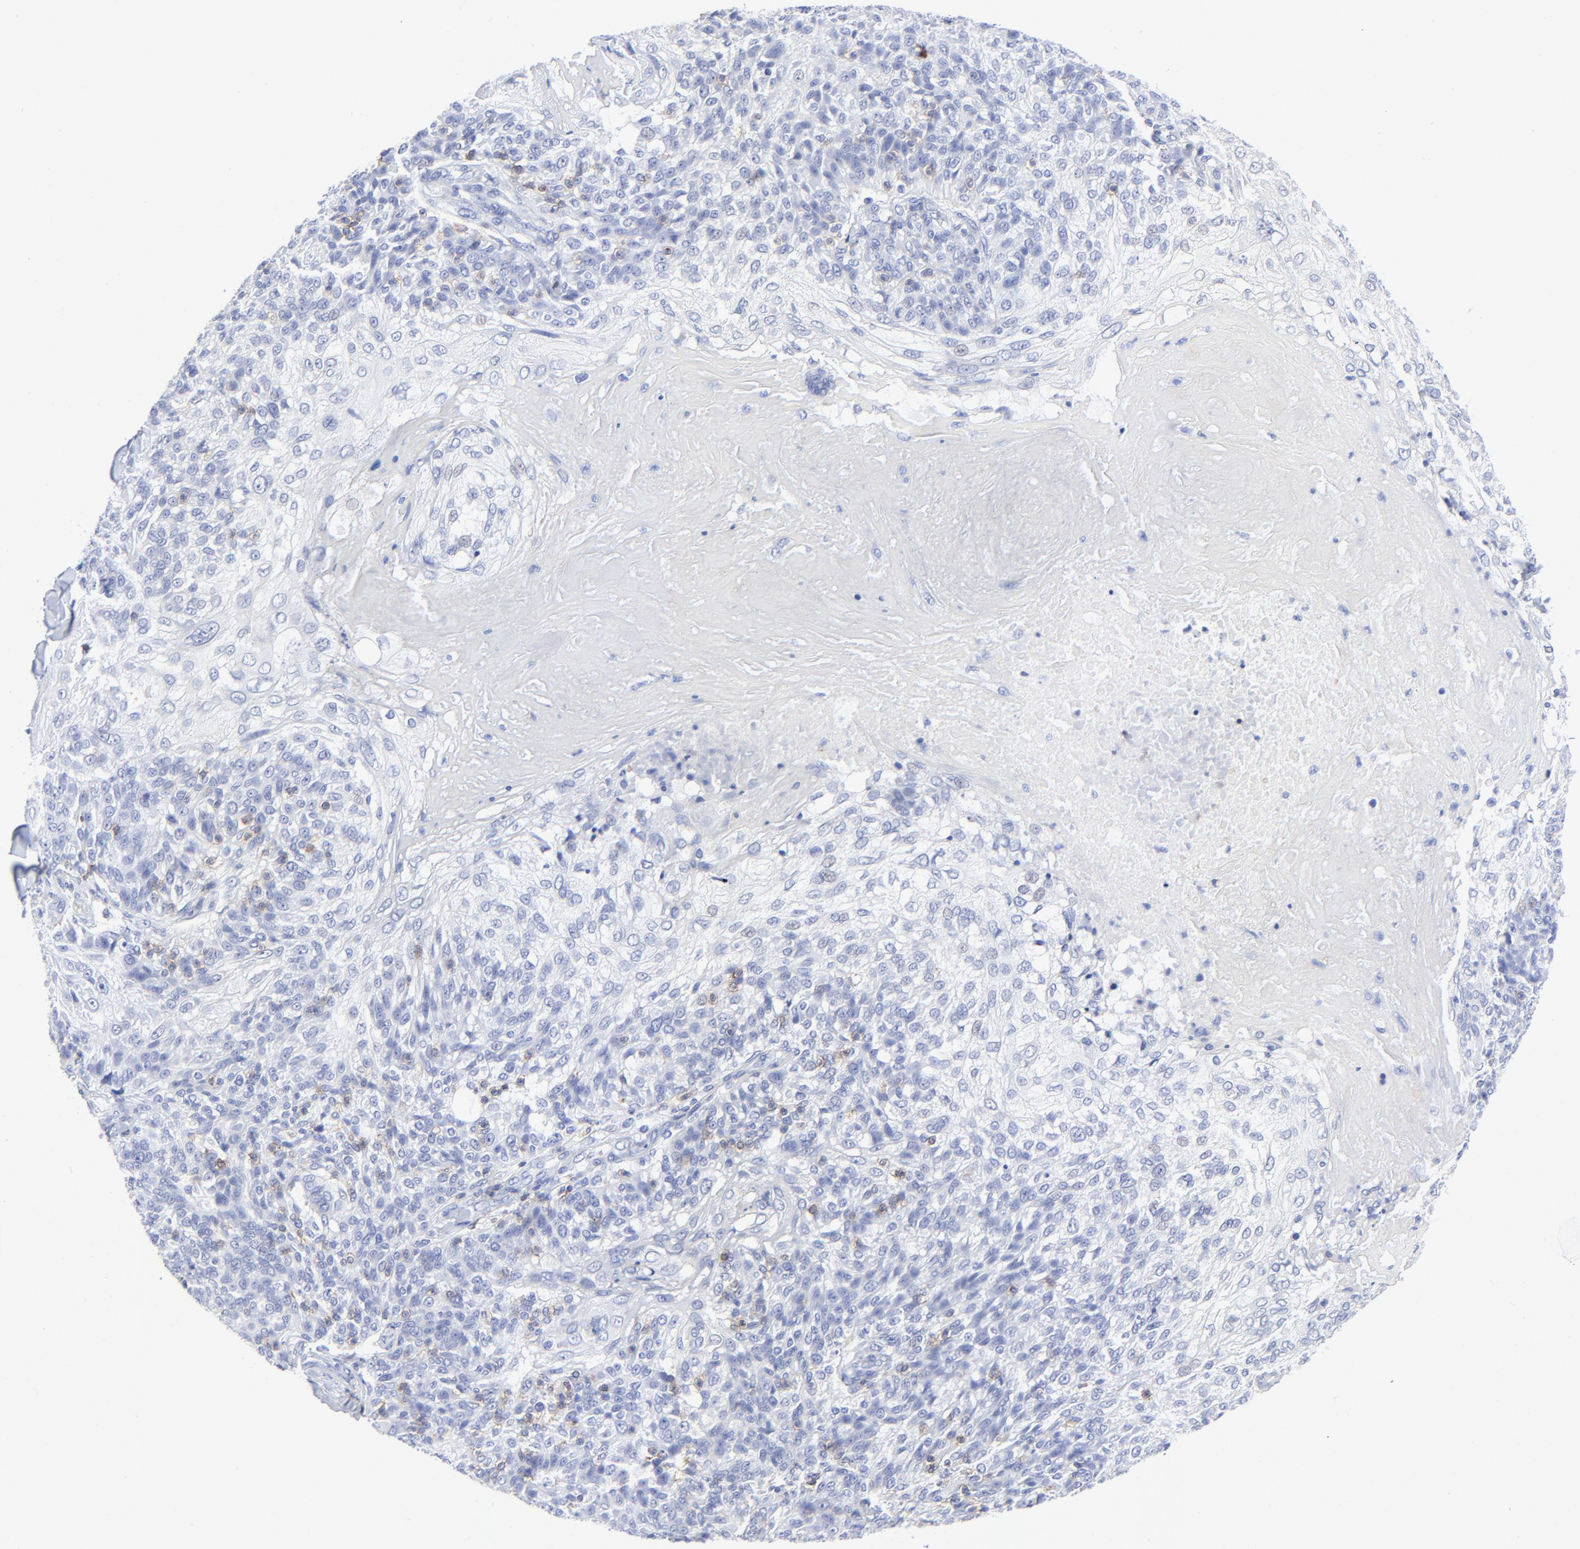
{"staining": {"intensity": "negative", "quantity": "none", "location": "none"}, "tissue": "skin cancer", "cell_type": "Tumor cells", "image_type": "cancer", "snomed": [{"axis": "morphology", "description": "Normal tissue, NOS"}, {"axis": "morphology", "description": "Squamous cell carcinoma, NOS"}, {"axis": "topography", "description": "Skin"}], "caption": "Immunohistochemistry (IHC) photomicrograph of human skin squamous cell carcinoma stained for a protein (brown), which demonstrates no expression in tumor cells.", "gene": "LCK", "patient": {"sex": "female", "age": 83}}